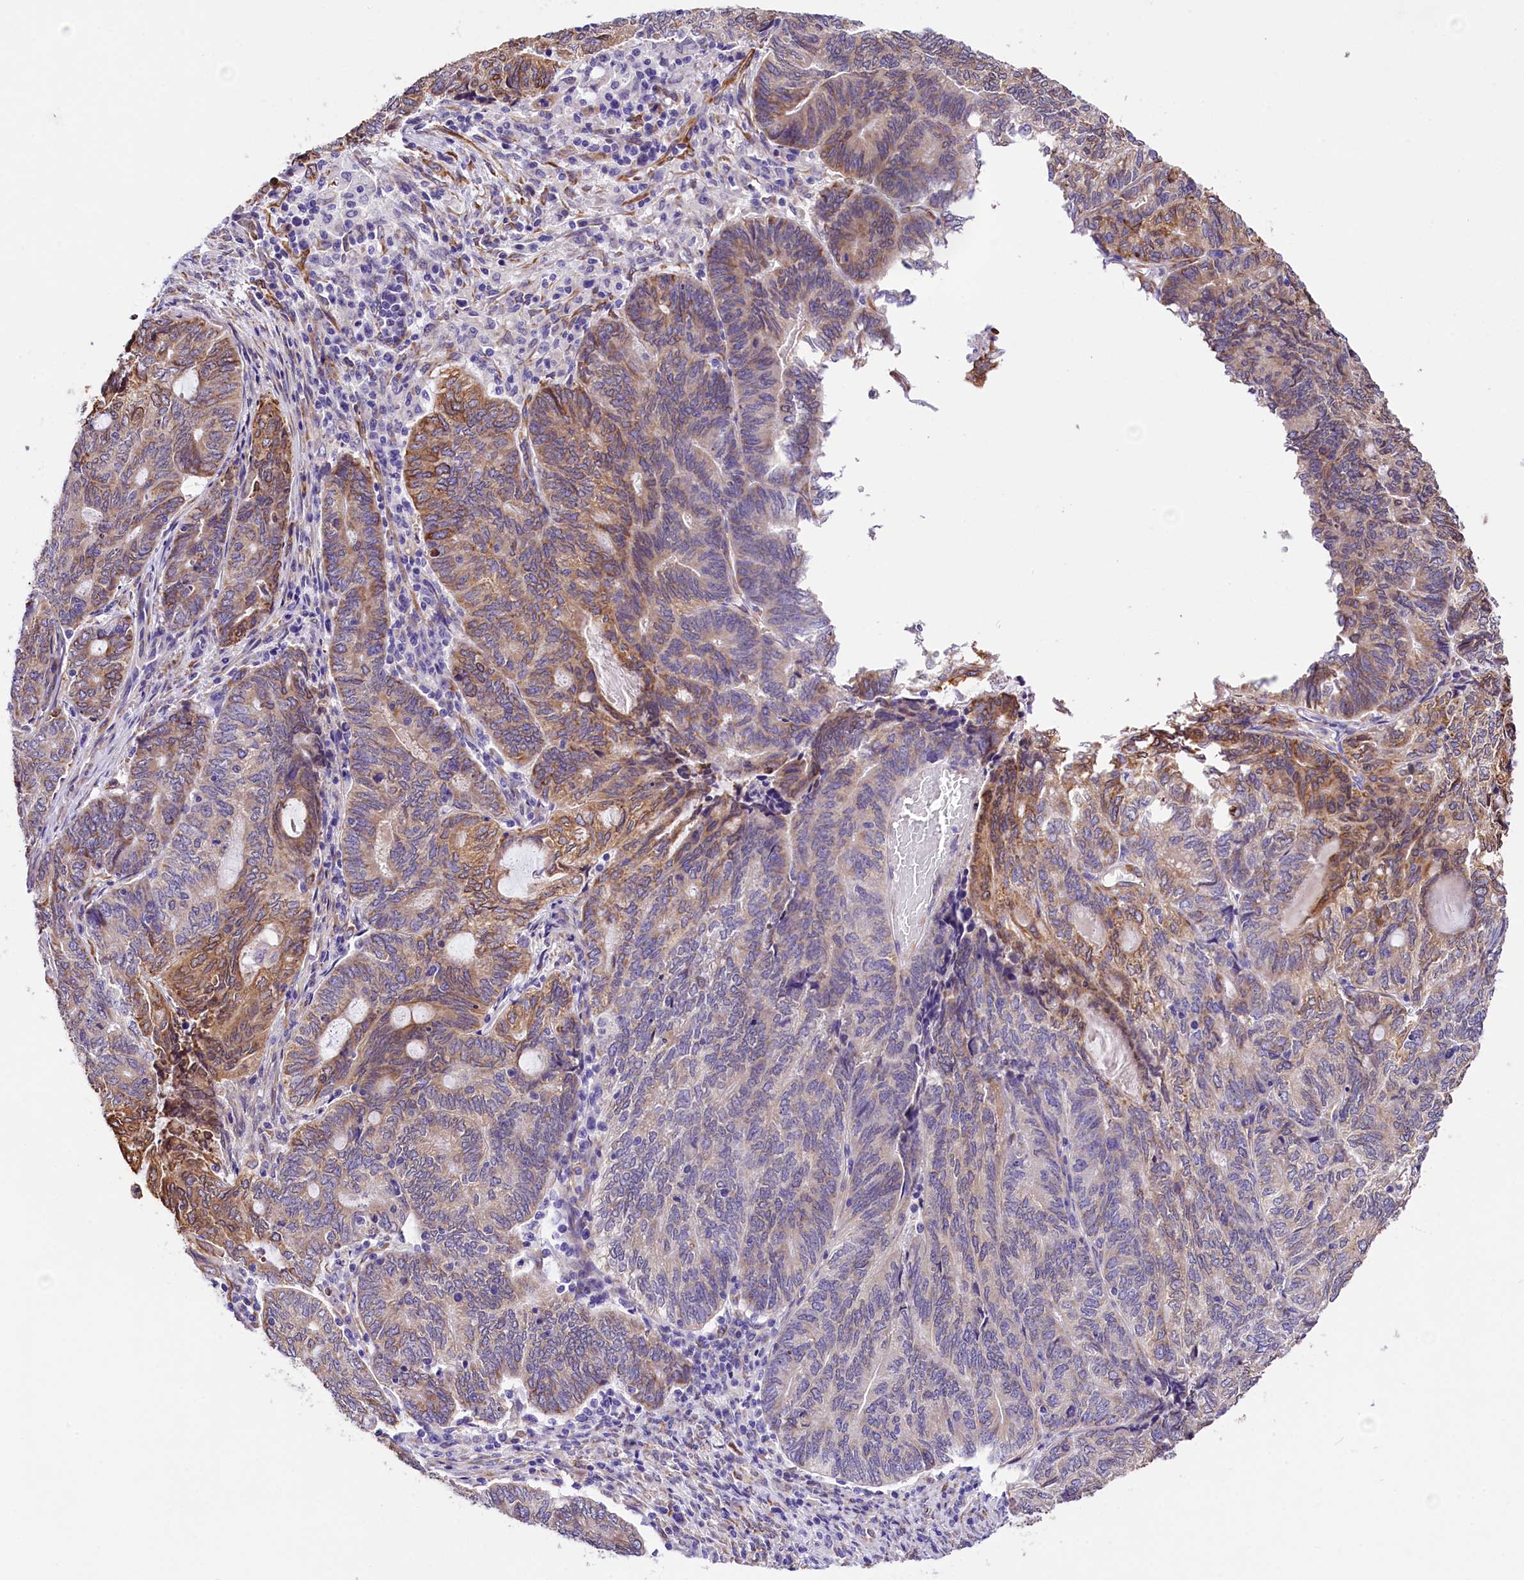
{"staining": {"intensity": "moderate", "quantity": "25%-75%", "location": "cytoplasmic/membranous"}, "tissue": "endometrial cancer", "cell_type": "Tumor cells", "image_type": "cancer", "snomed": [{"axis": "morphology", "description": "Adenocarcinoma, NOS"}, {"axis": "topography", "description": "Uterus"}, {"axis": "topography", "description": "Endometrium"}], "caption": "Adenocarcinoma (endometrial) stained with DAB (3,3'-diaminobenzidine) immunohistochemistry exhibits medium levels of moderate cytoplasmic/membranous positivity in approximately 25%-75% of tumor cells. (IHC, brightfield microscopy, high magnification).", "gene": "ITGA1", "patient": {"sex": "female", "age": 70}}